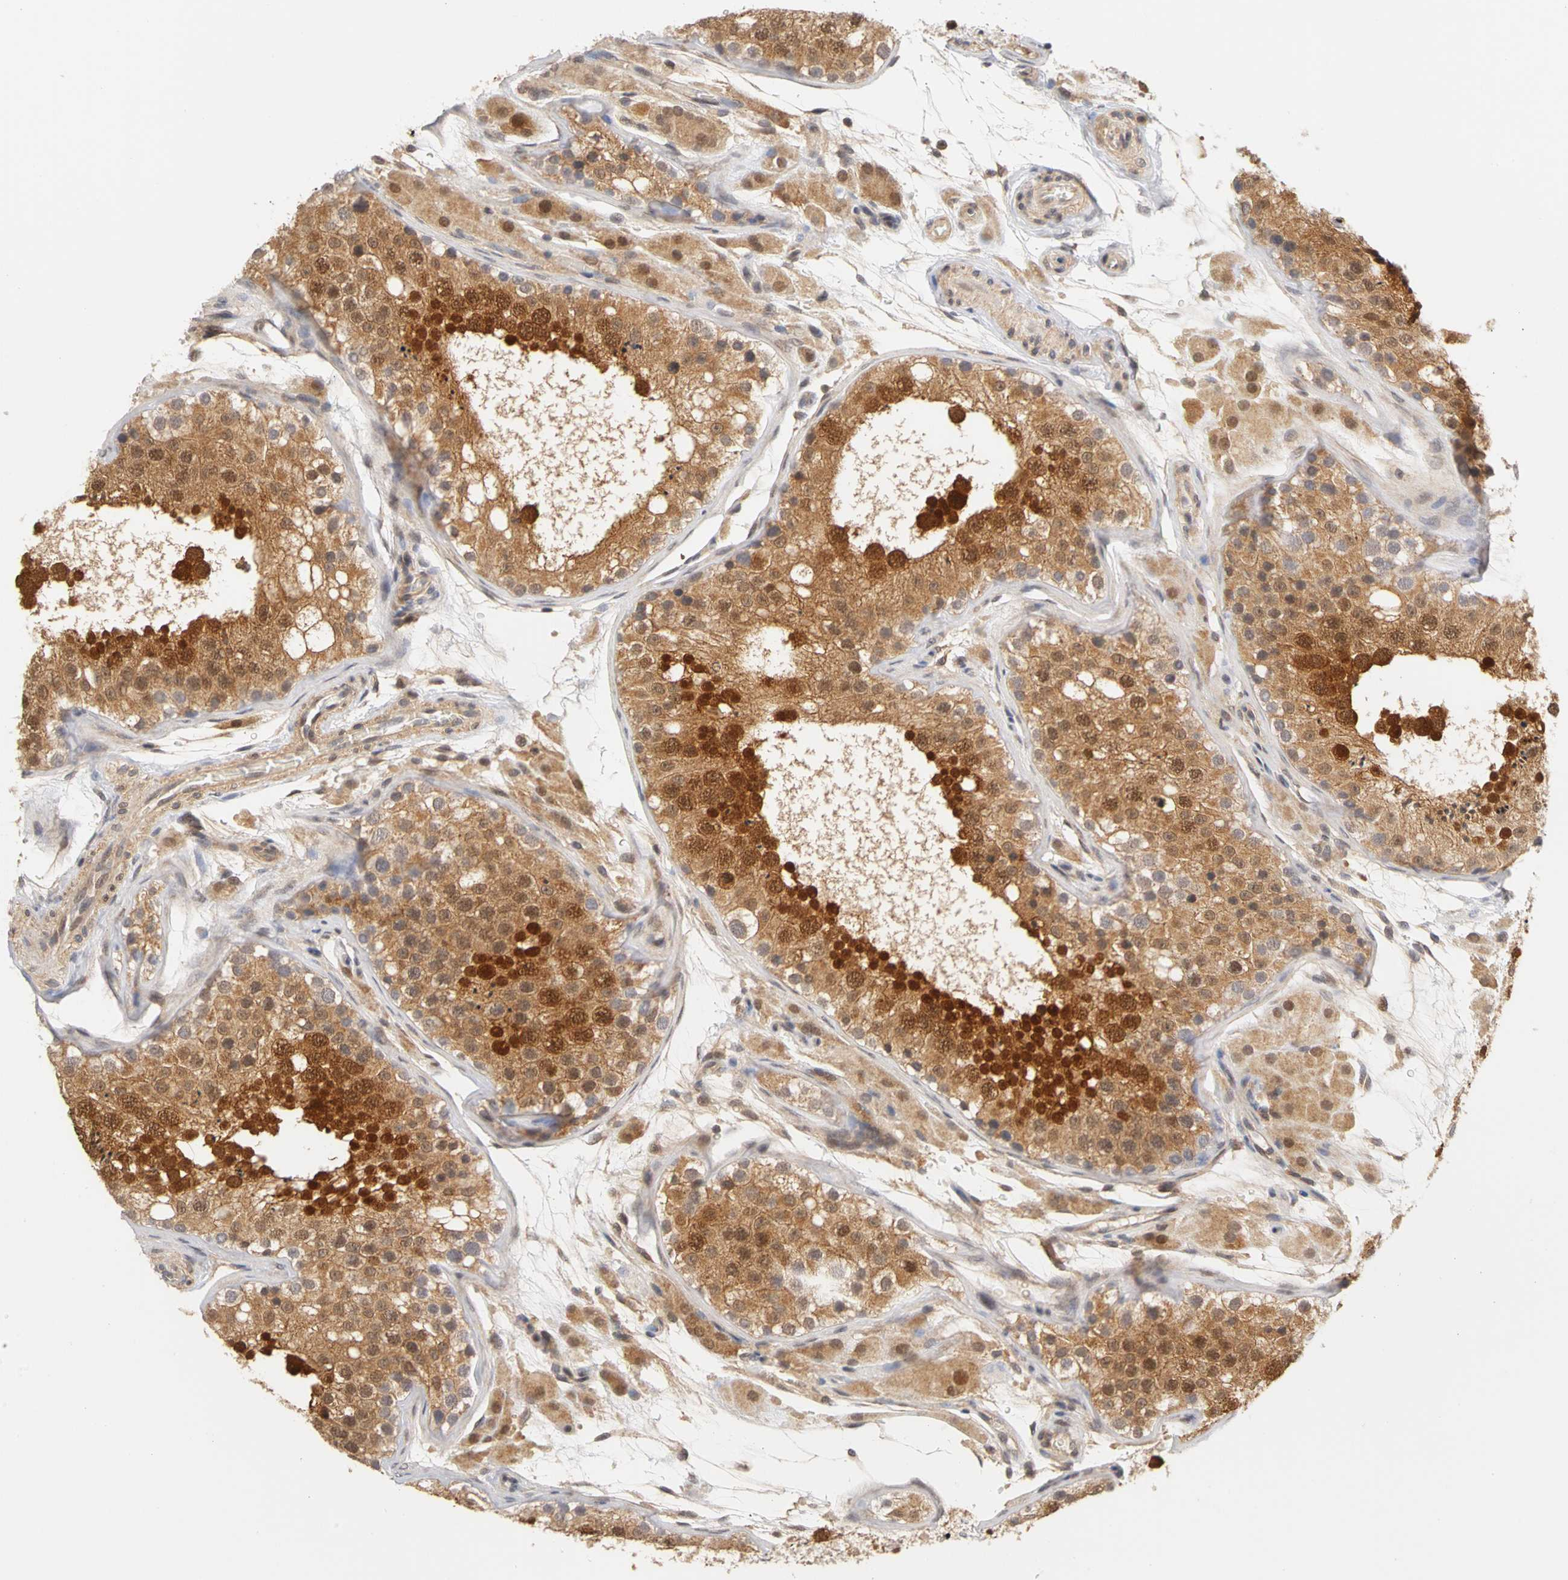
{"staining": {"intensity": "strong", "quantity": ">75%", "location": "cytoplasmic/membranous,nuclear"}, "tissue": "testis", "cell_type": "Cells in seminiferous ducts", "image_type": "normal", "snomed": [{"axis": "morphology", "description": "Normal tissue, NOS"}, {"axis": "topography", "description": "Testis"}], "caption": "High-power microscopy captured an IHC micrograph of normal testis, revealing strong cytoplasmic/membranous,nuclear staining in about >75% of cells in seminiferous ducts.", "gene": "UBE2M", "patient": {"sex": "male", "age": 26}}